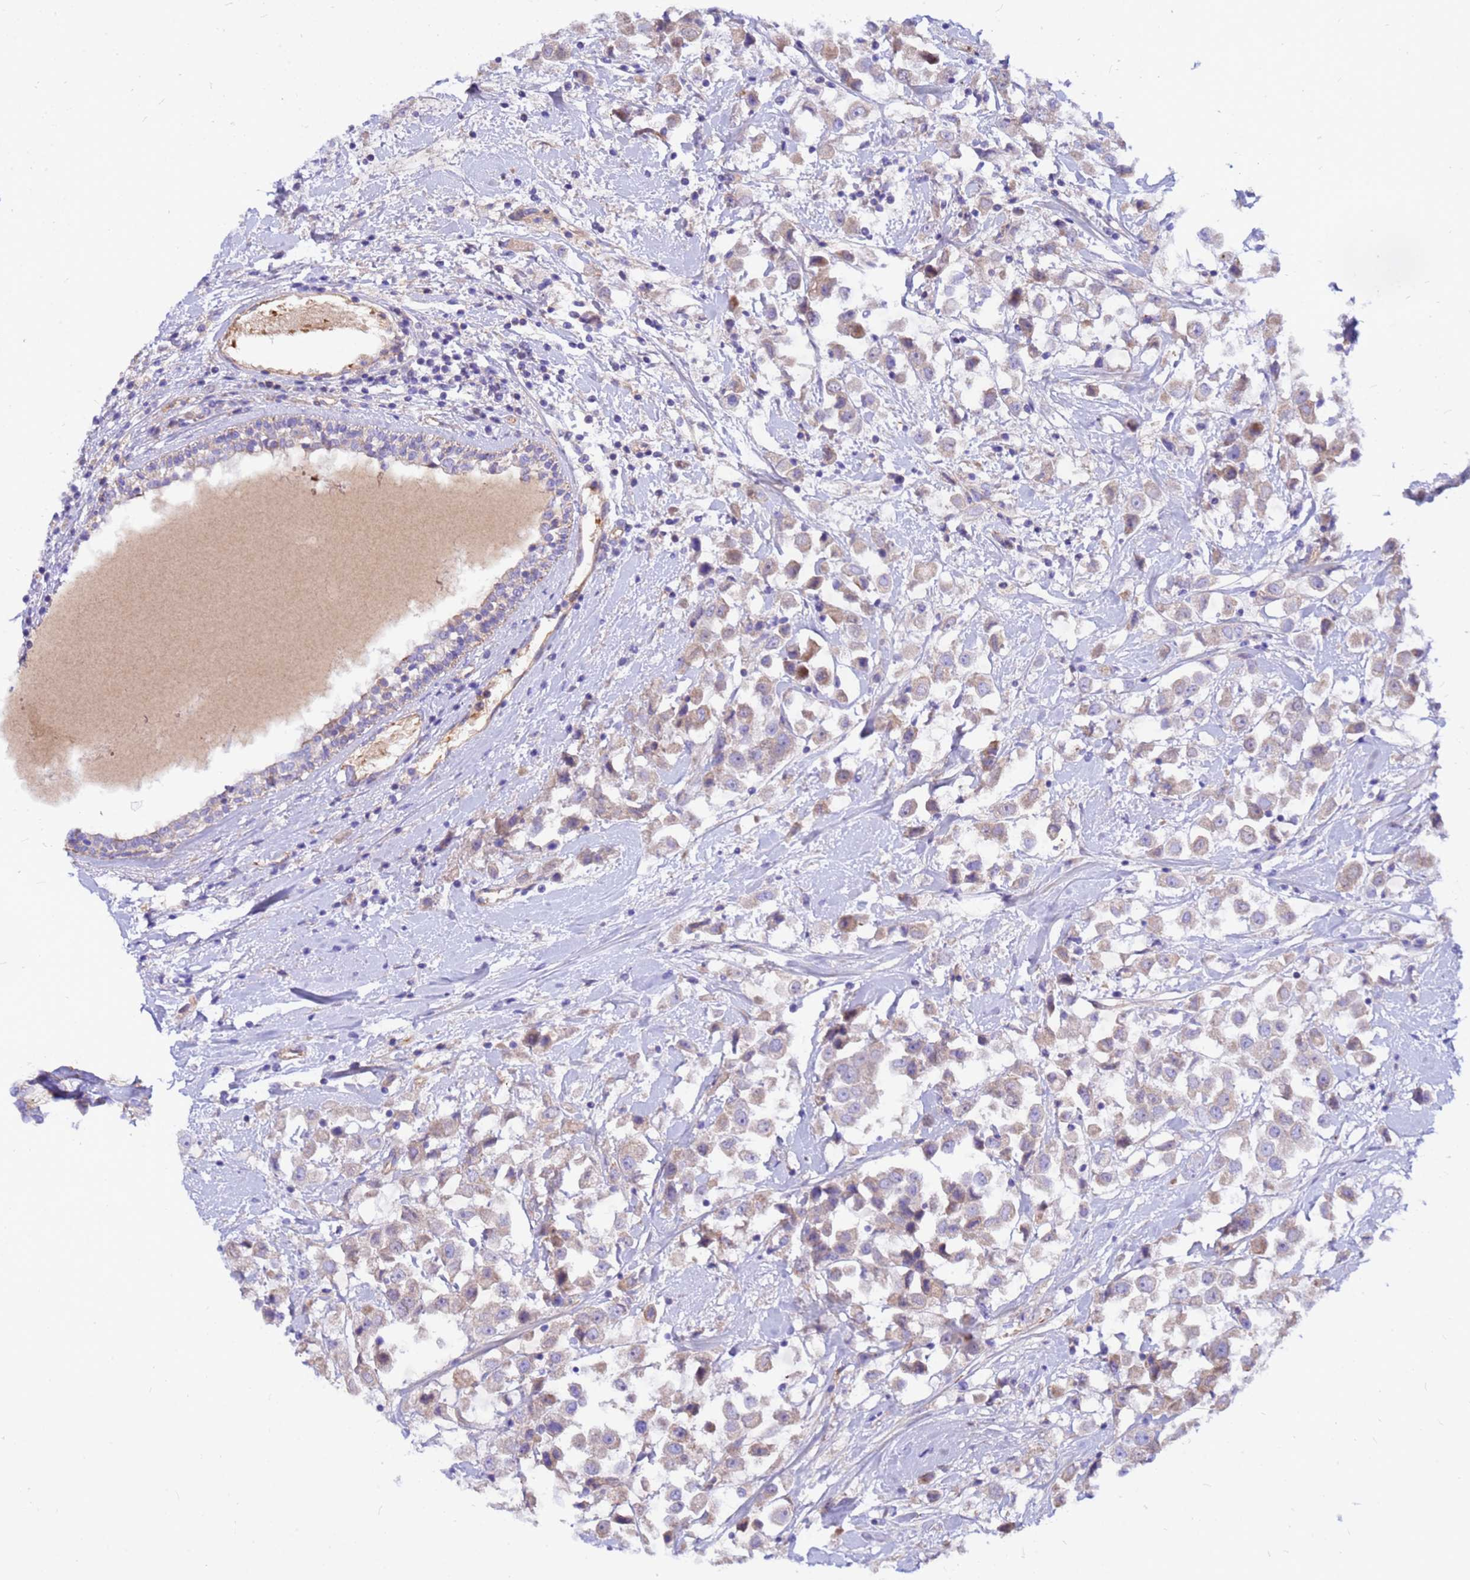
{"staining": {"intensity": "weak", "quantity": "25%-75%", "location": "cytoplasmic/membranous"}, "tissue": "breast cancer", "cell_type": "Tumor cells", "image_type": "cancer", "snomed": [{"axis": "morphology", "description": "Duct carcinoma"}, {"axis": "topography", "description": "Breast"}], "caption": "Tumor cells demonstrate low levels of weak cytoplasmic/membranous positivity in about 25%-75% of cells in breast cancer (intraductal carcinoma).", "gene": "CRHBP", "patient": {"sex": "female", "age": 61}}